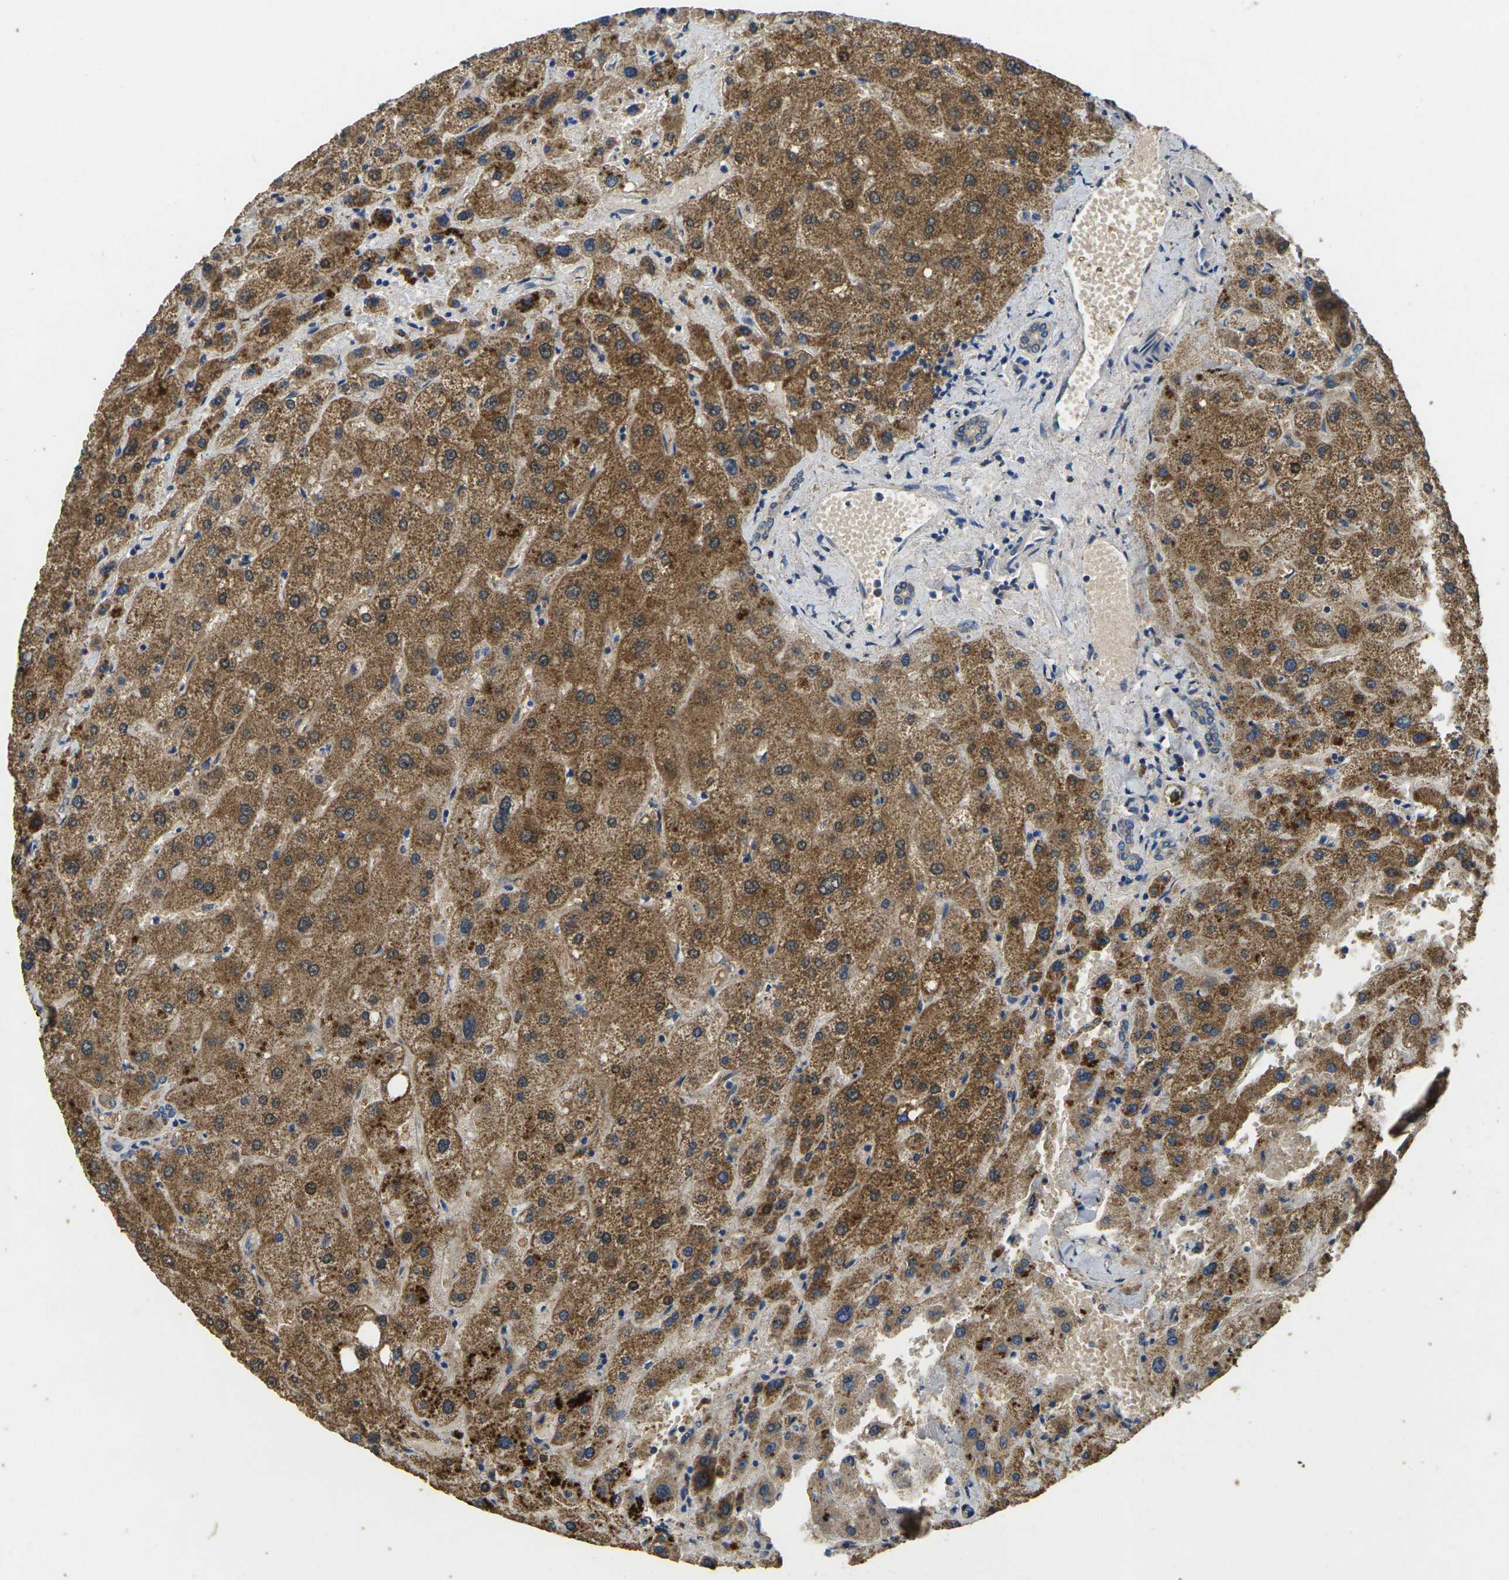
{"staining": {"intensity": "weak", "quantity": ">75%", "location": "cytoplasmic/membranous"}, "tissue": "liver", "cell_type": "Cholangiocytes", "image_type": "normal", "snomed": [{"axis": "morphology", "description": "Normal tissue, NOS"}, {"axis": "topography", "description": "Liver"}], "caption": "Protein staining of unremarkable liver exhibits weak cytoplasmic/membranous positivity in about >75% of cholangiocytes.", "gene": "MAPK11", "patient": {"sex": "male", "age": 73}}